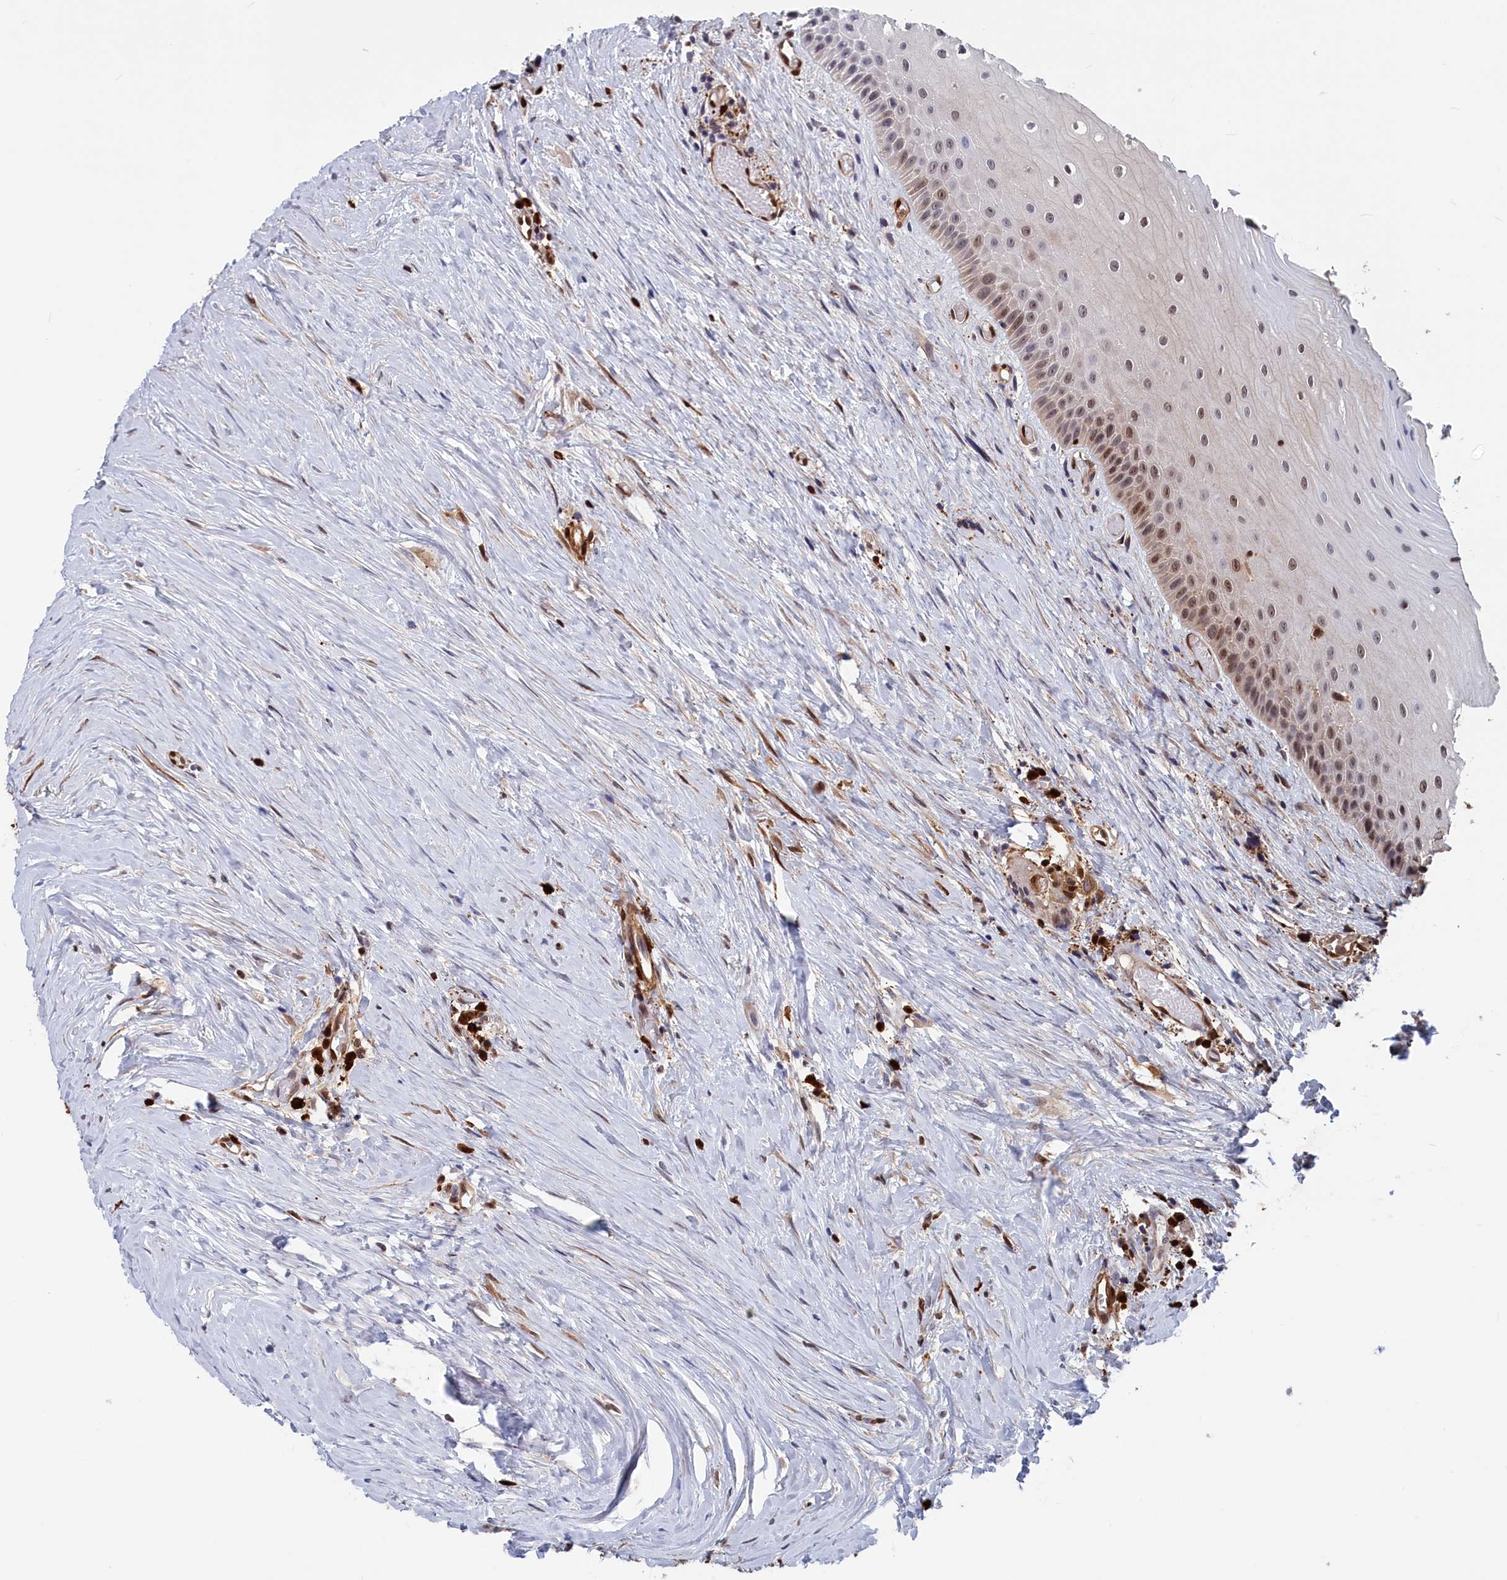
{"staining": {"intensity": "moderate", "quantity": "<25%", "location": "nuclear"}, "tissue": "oral mucosa", "cell_type": "Squamous epithelial cells", "image_type": "normal", "snomed": [{"axis": "morphology", "description": "Normal tissue, NOS"}, {"axis": "topography", "description": "Skeletal muscle"}, {"axis": "topography", "description": "Oral tissue"}, {"axis": "topography", "description": "Peripheral nerve tissue"}], "caption": "Protein staining demonstrates moderate nuclear expression in approximately <25% of squamous epithelial cells in unremarkable oral mucosa.", "gene": "CRIP1", "patient": {"sex": "female", "age": 84}}